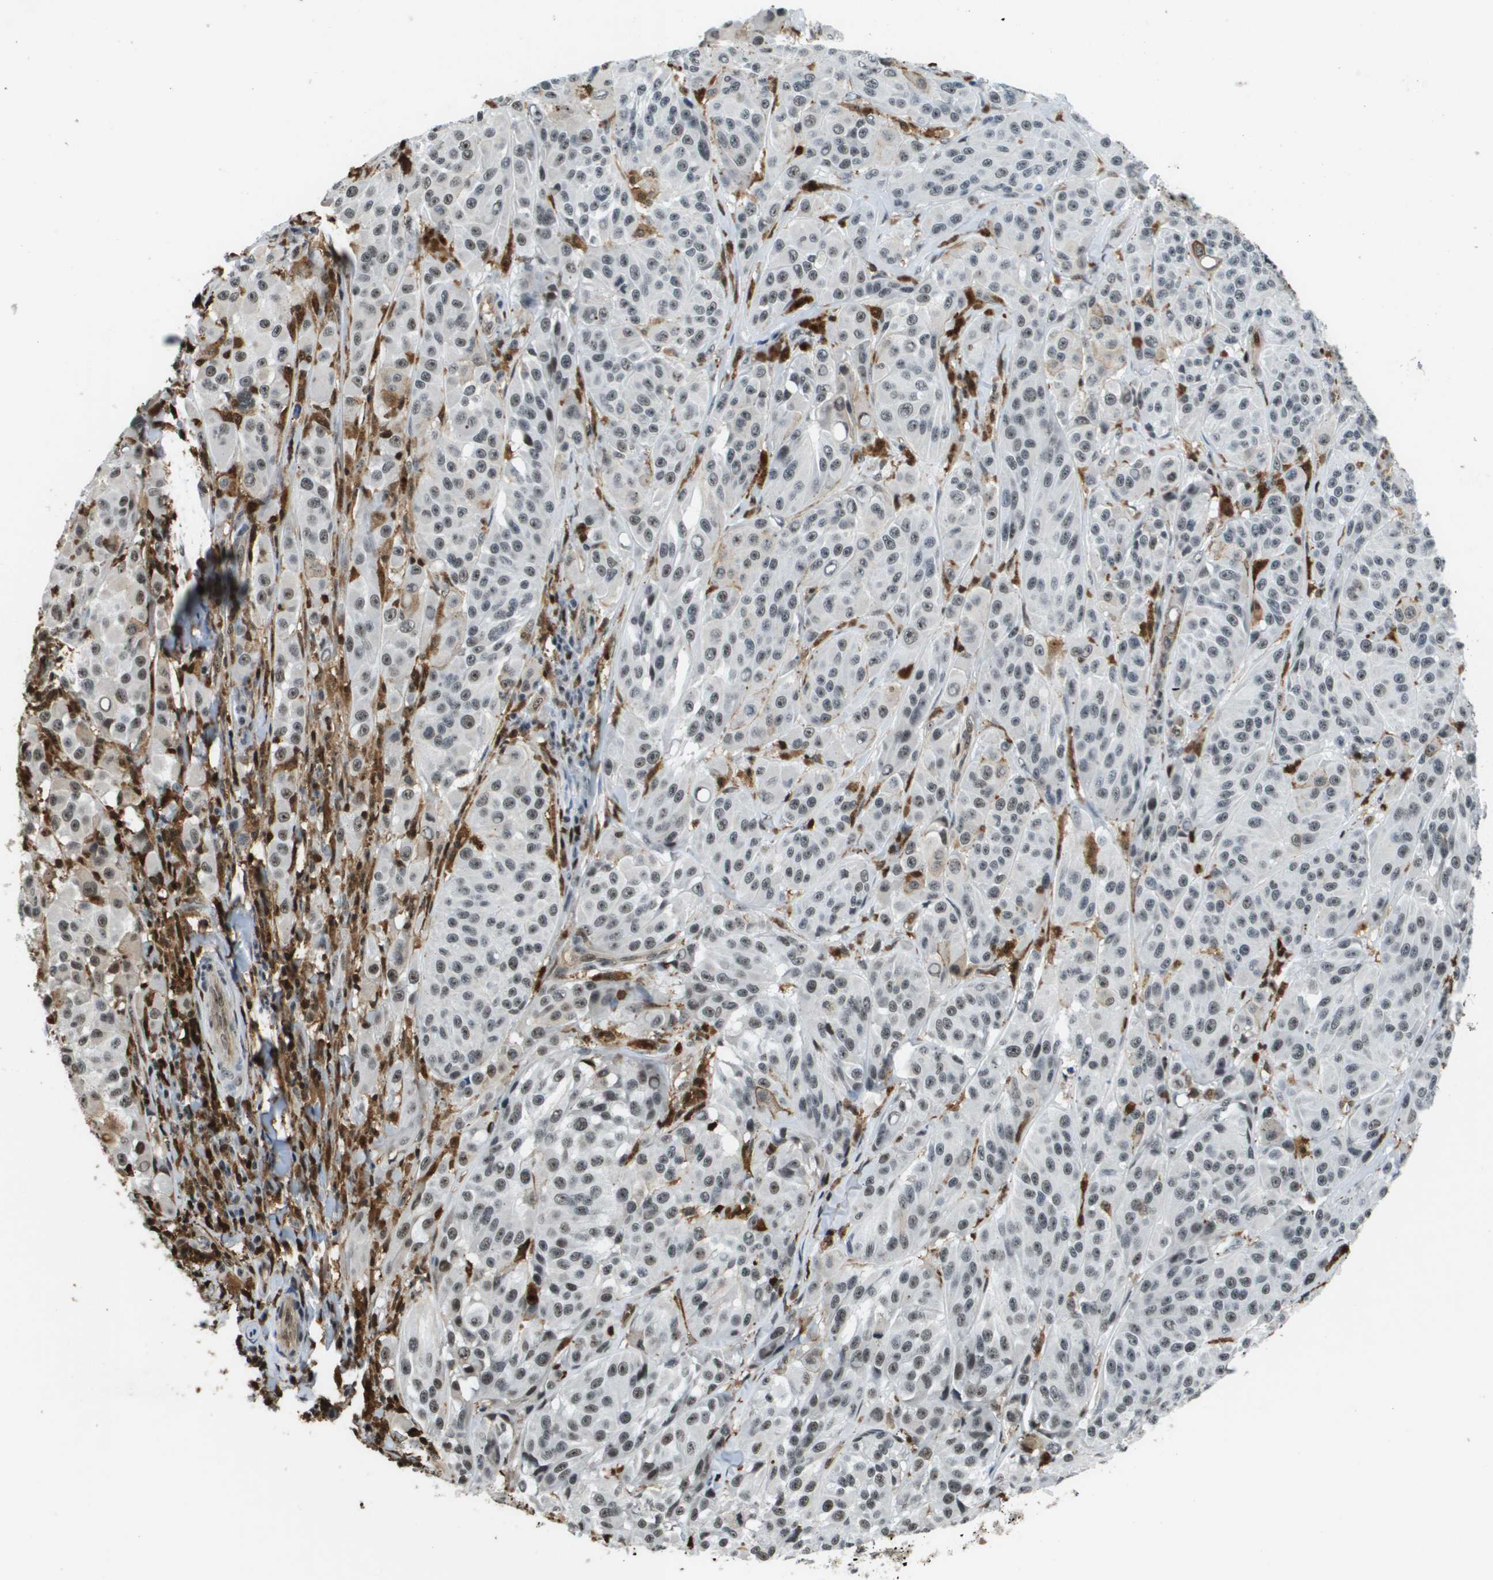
{"staining": {"intensity": "weak", "quantity": "<25%", "location": "nuclear"}, "tissue": "melanoma", "cell_type": "Tumor cells", "image_type": "cancer", "snomed": [{"axis": "morphology", "description": "Malignant melanoma, NOS"}, {"axis": "topography", "description": "Skin"}], "caption": "Malignant melanoma stained for a protein using immunohistochemistry reveals no expression tumor cells.", "gene": "EP400", "patient": {"sex": "male", "age": 84}}